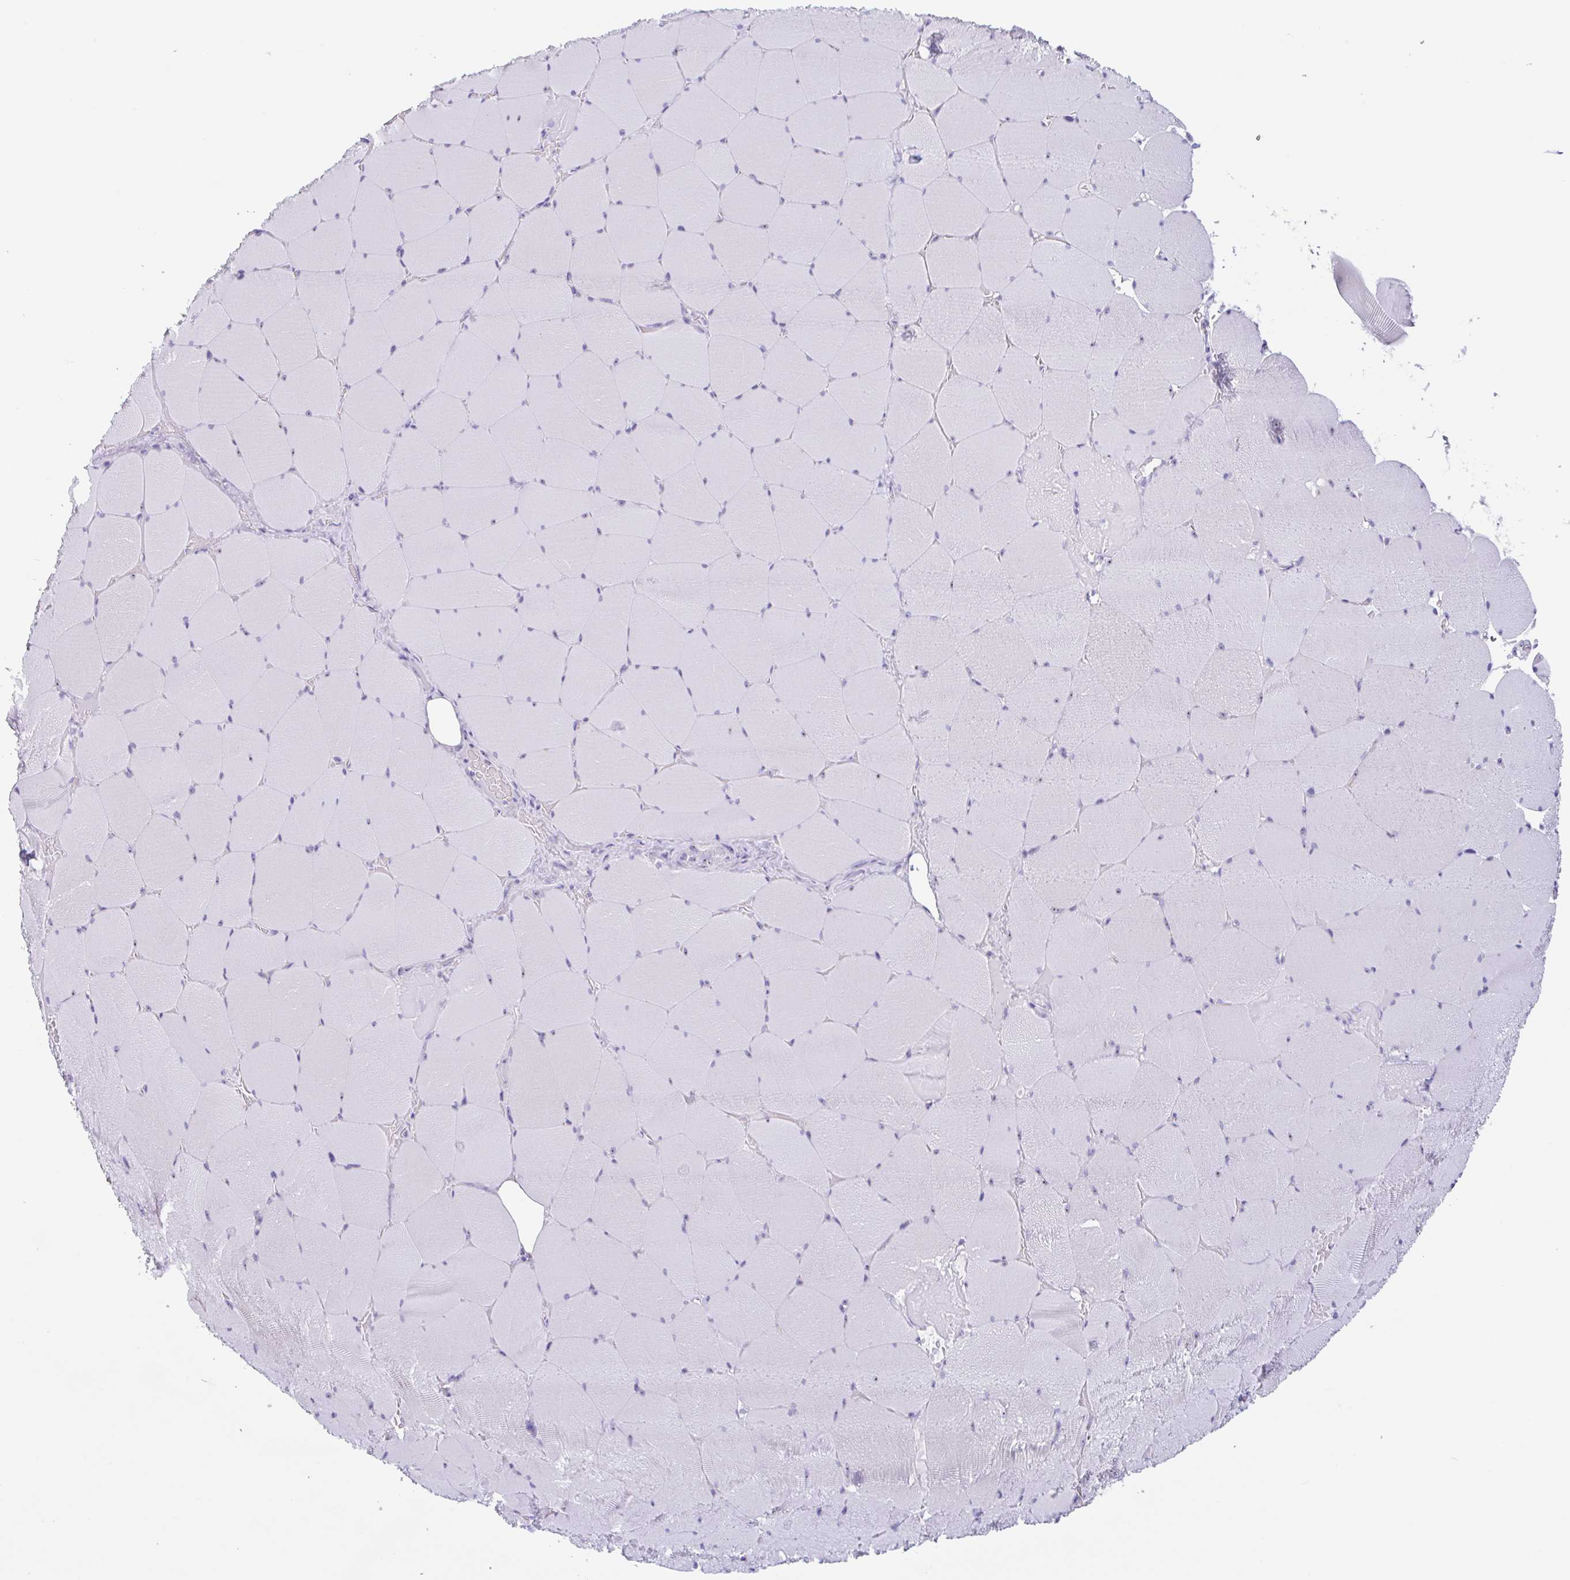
{"staining": {"intensity": "negative", "quantity": "none", "location": "none"}, "tissue": "skeletal muscle", "cell_type": "Myocytes", "image_type": "normal", "snomed": [{"axis": "morphology", "description": "Normal tissue, NOS"}, {"axis": "topography", "description": "Skeletal muscle"}, {"axis": "topography", "description": "Head-Neck"}], "caption": "Protein analysis of unremarkable skeletal muscle reveals no significant positivity in myocytes. Nuclei are stained in blue.", "gene": "LENG9", "patient": {"sex": "male", "age": 66}}